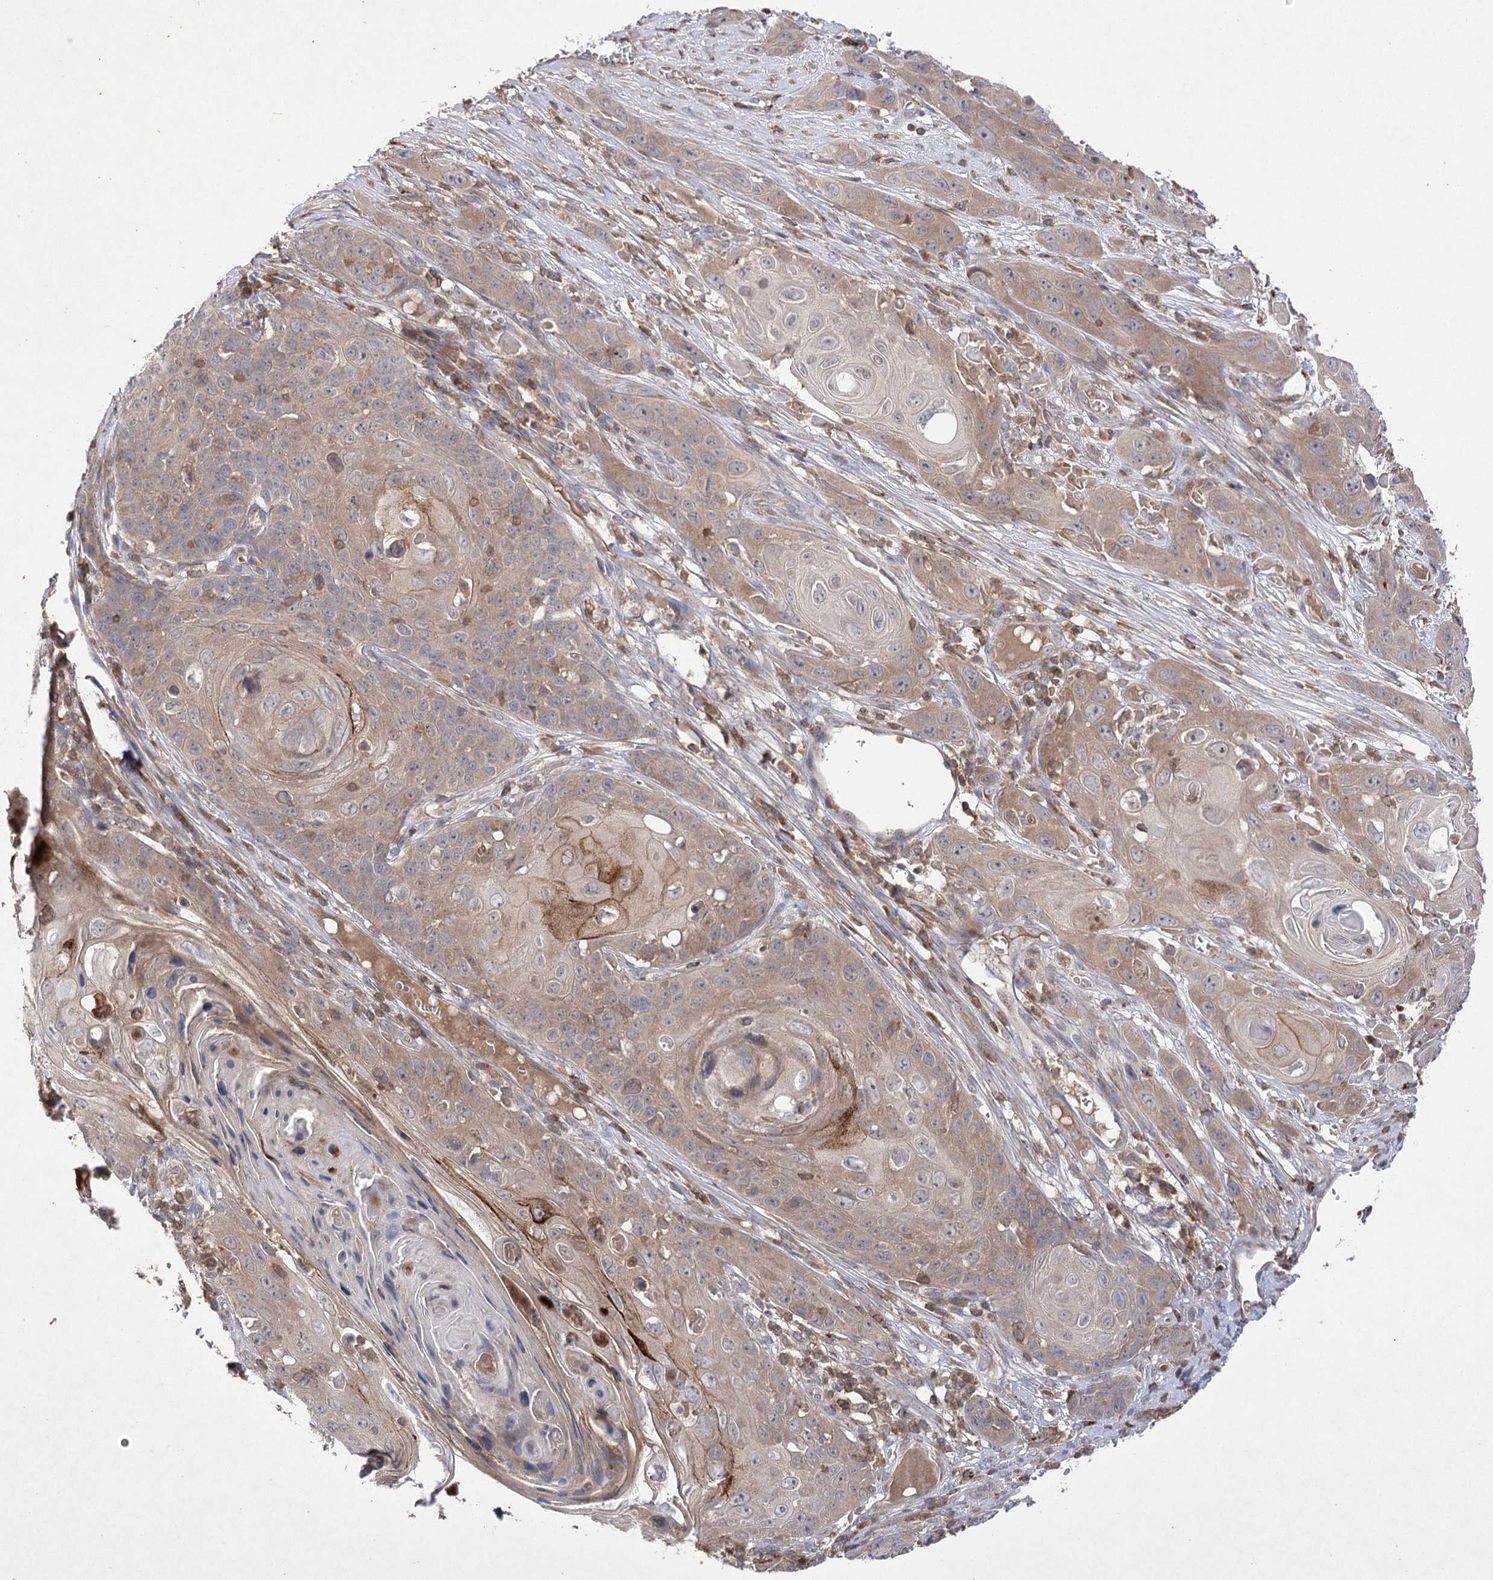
{"staining": {"intensity": "moderate", "quantity": ">75%", "location": "cytoplasmic/membranous"}, "tissue": "skin cancer", "cell_type": "Tumor cells", "image_type": "cancer", "snomed": [{"axis": "morphology", "description": "Squamous cell carcinoma, NOS"}, {"axis": "topography", "description": "Skin"}], "caption": "IHC of skin squamous cell carcinoma displays medium levels of moderate cytoplasmic/membranous positivity in about >75% of tumor cells.", "gene": "BCR", "patient": {"sex": "male", "age": 55}}